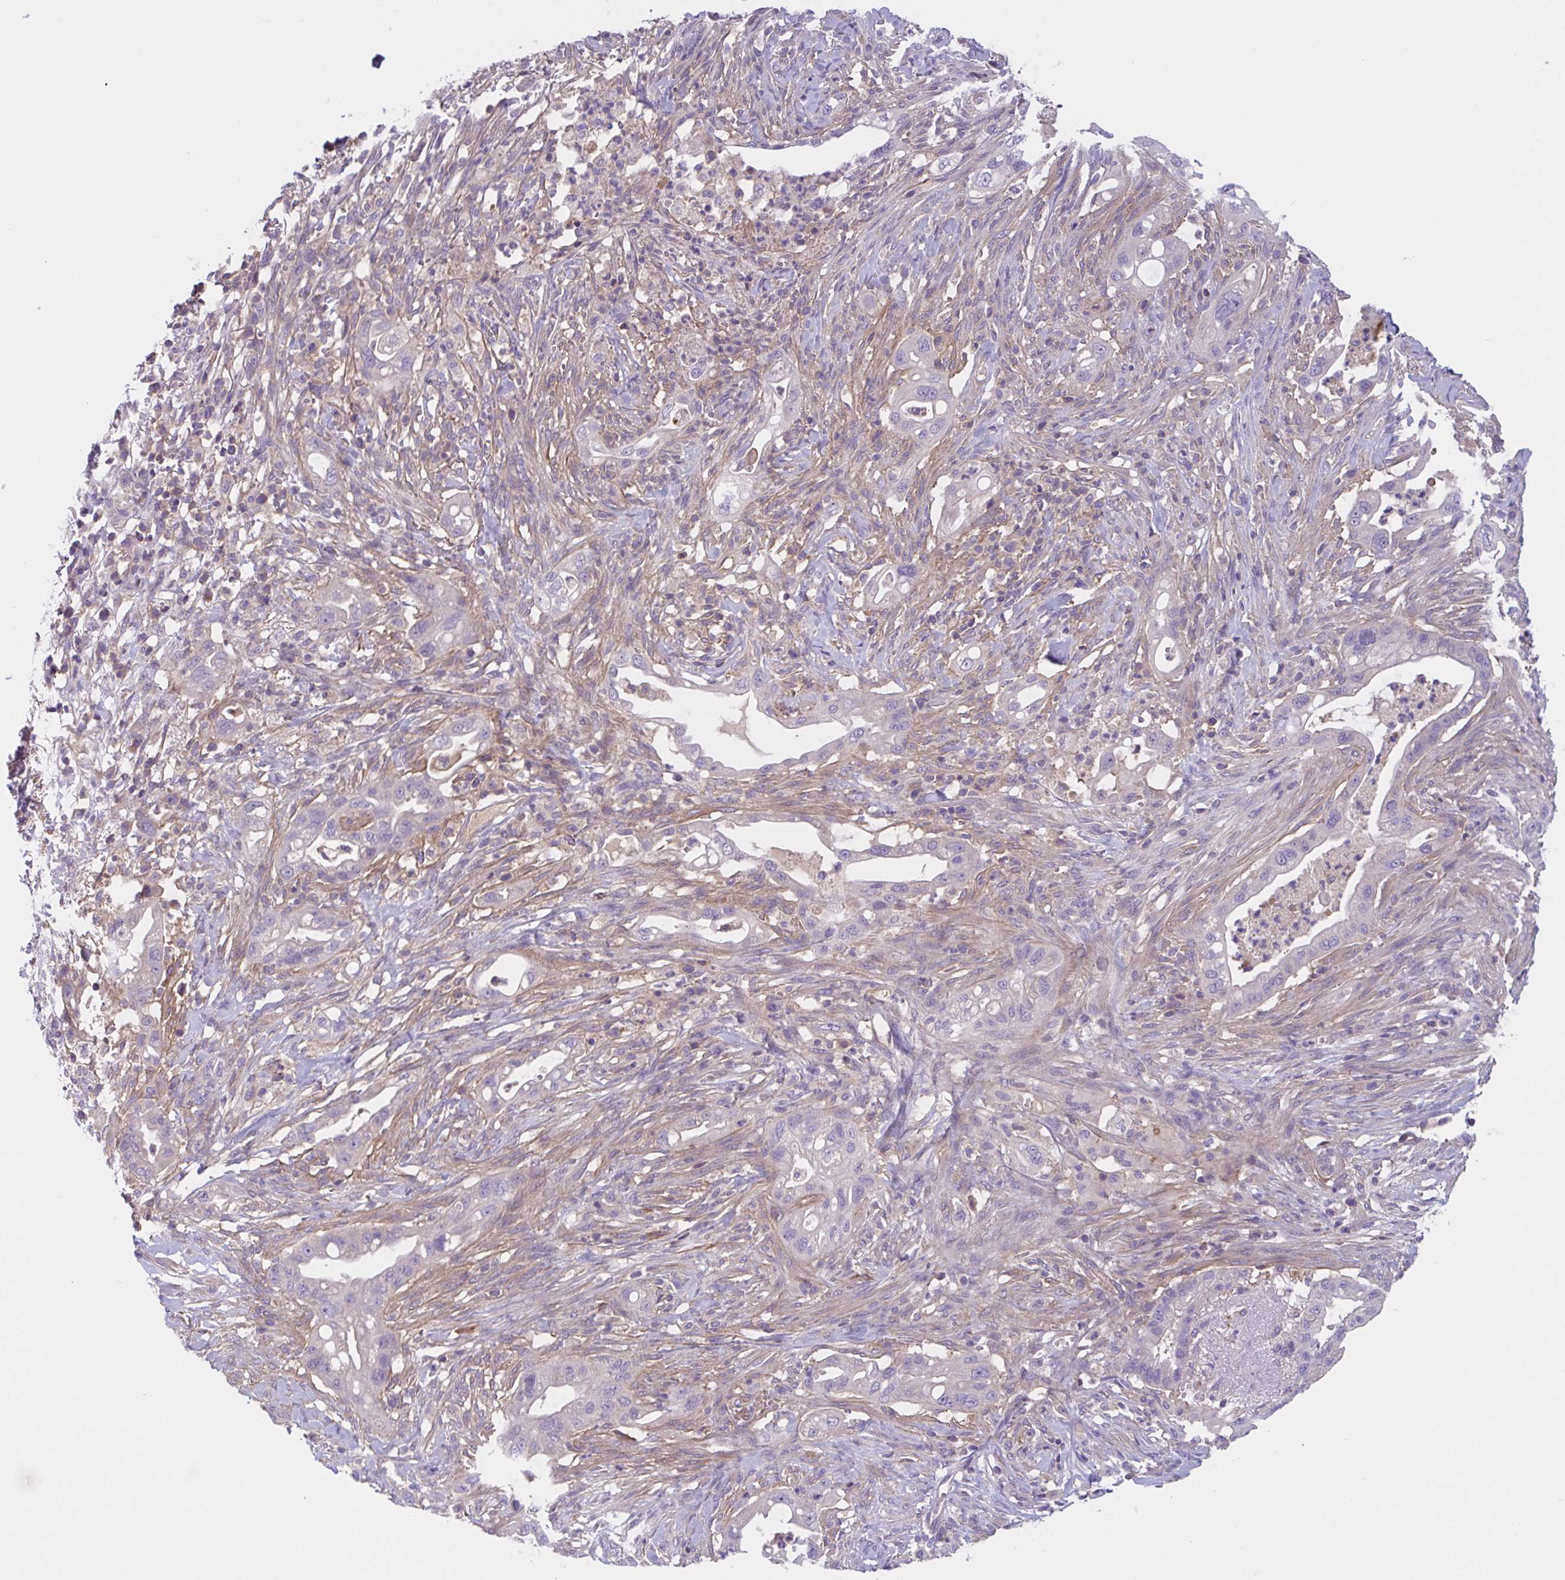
{"staining": {"intensity": "negative", "quantity": "none", "location": "none"}, "tissue": "pancreatic cancer", "cell_type": "Tumor cells", "image_type": "cancer", "snomed": [{"axis": "morphology", "description": "Adenocarcinoma, NOS"}, {"axis": "topography", "description": "Pancreas"}], "caption": "A histopathology image of human pancreatic cancer (adenocarcinoma) is negative for staining in tumor cells.", "gene": "WNT9B", "patient": {"sex": "male", "age": 44}}